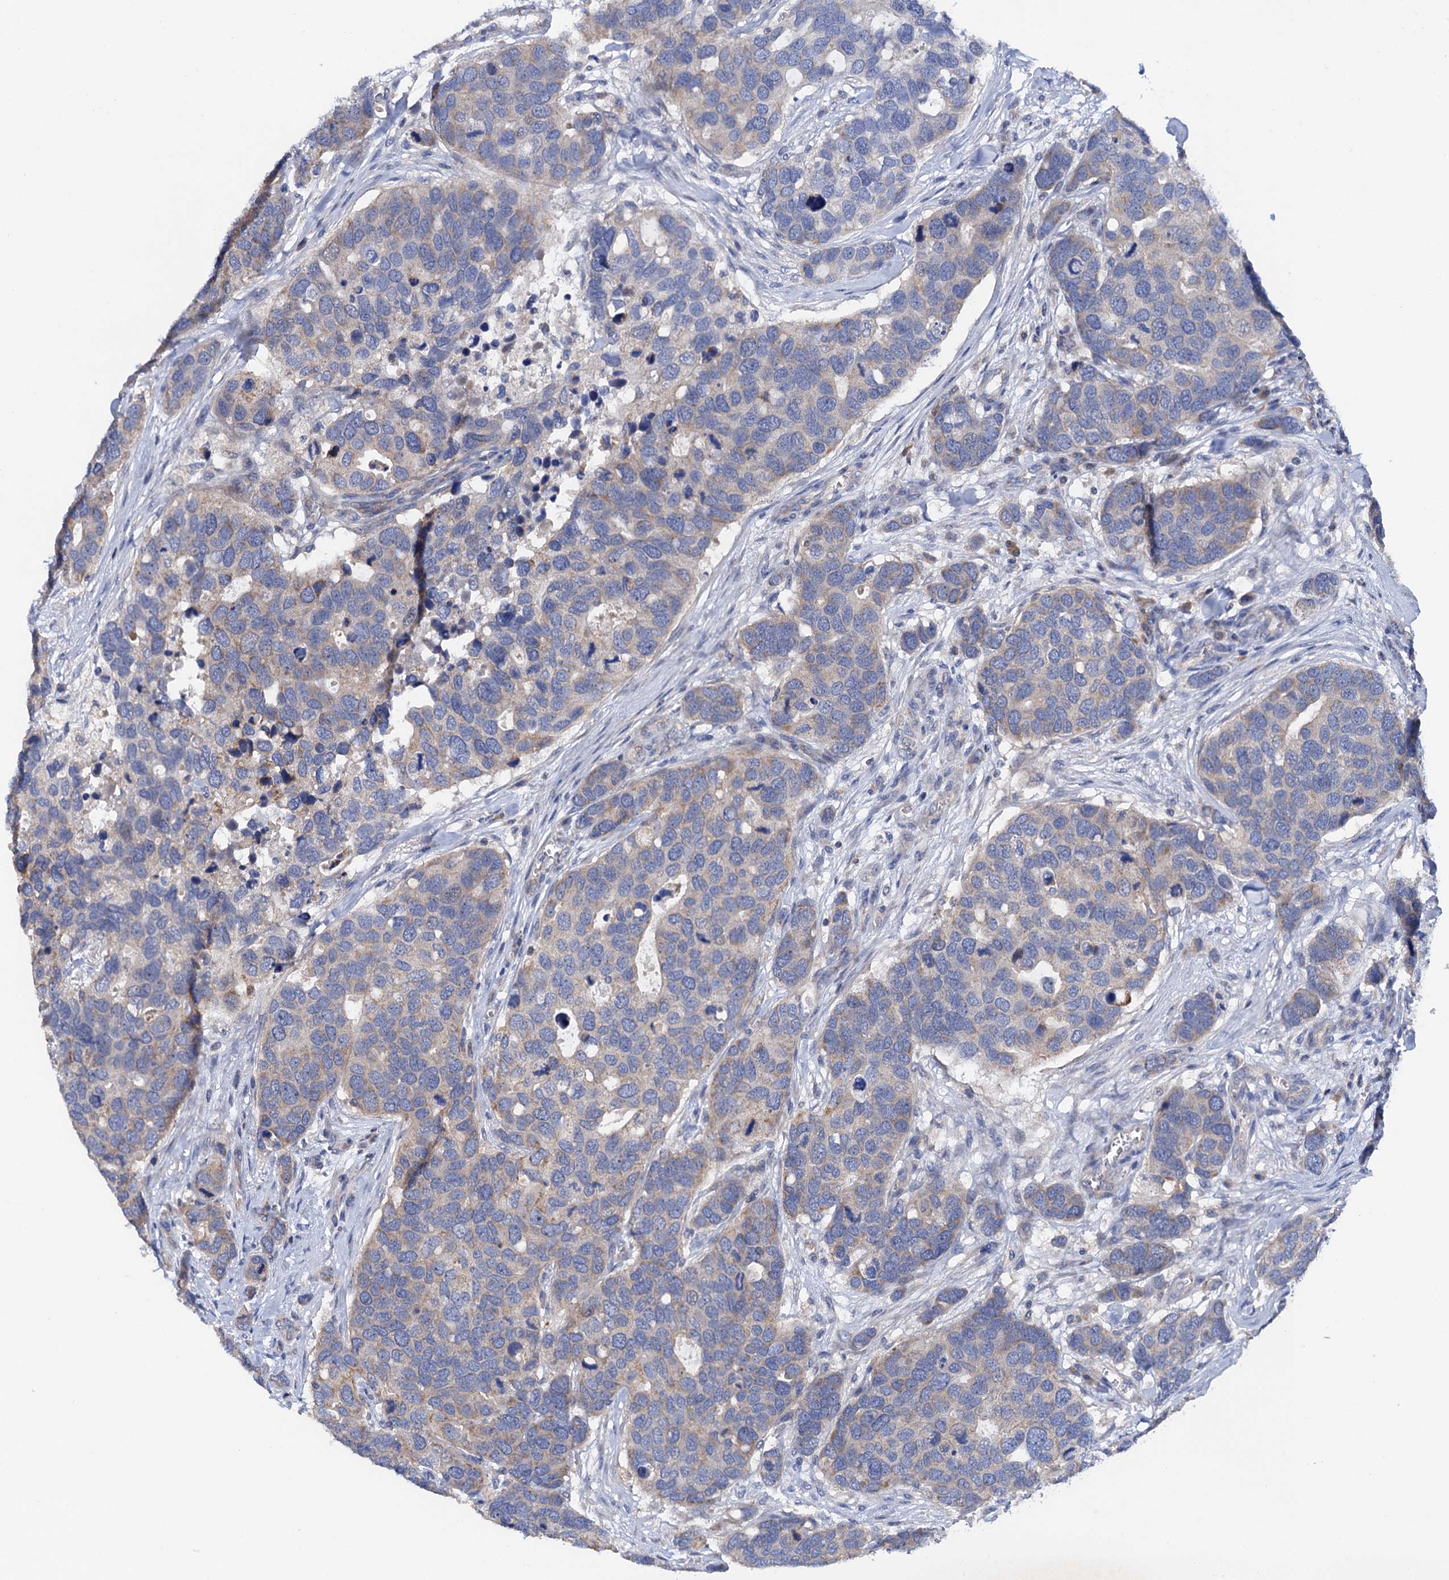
{"staining": {"intensity": "weak", "quantity": "<25%", "location": "cytoplasmic/membranous"}, "tissue": "breast cancer", "cell_type": "Tumor cells", "image_type": "cancer", "snomed": [{"axis": "morphology", "description": "Duct carcinoma"}, {"axis": "topography", "description": "Breast"}], "caption": "The photomicrograph exhibits no staining of tumor cells in breast intraductal carcinoma.", "gene": "MRPL48", "patient": {"sex": "female", "age": 83}}